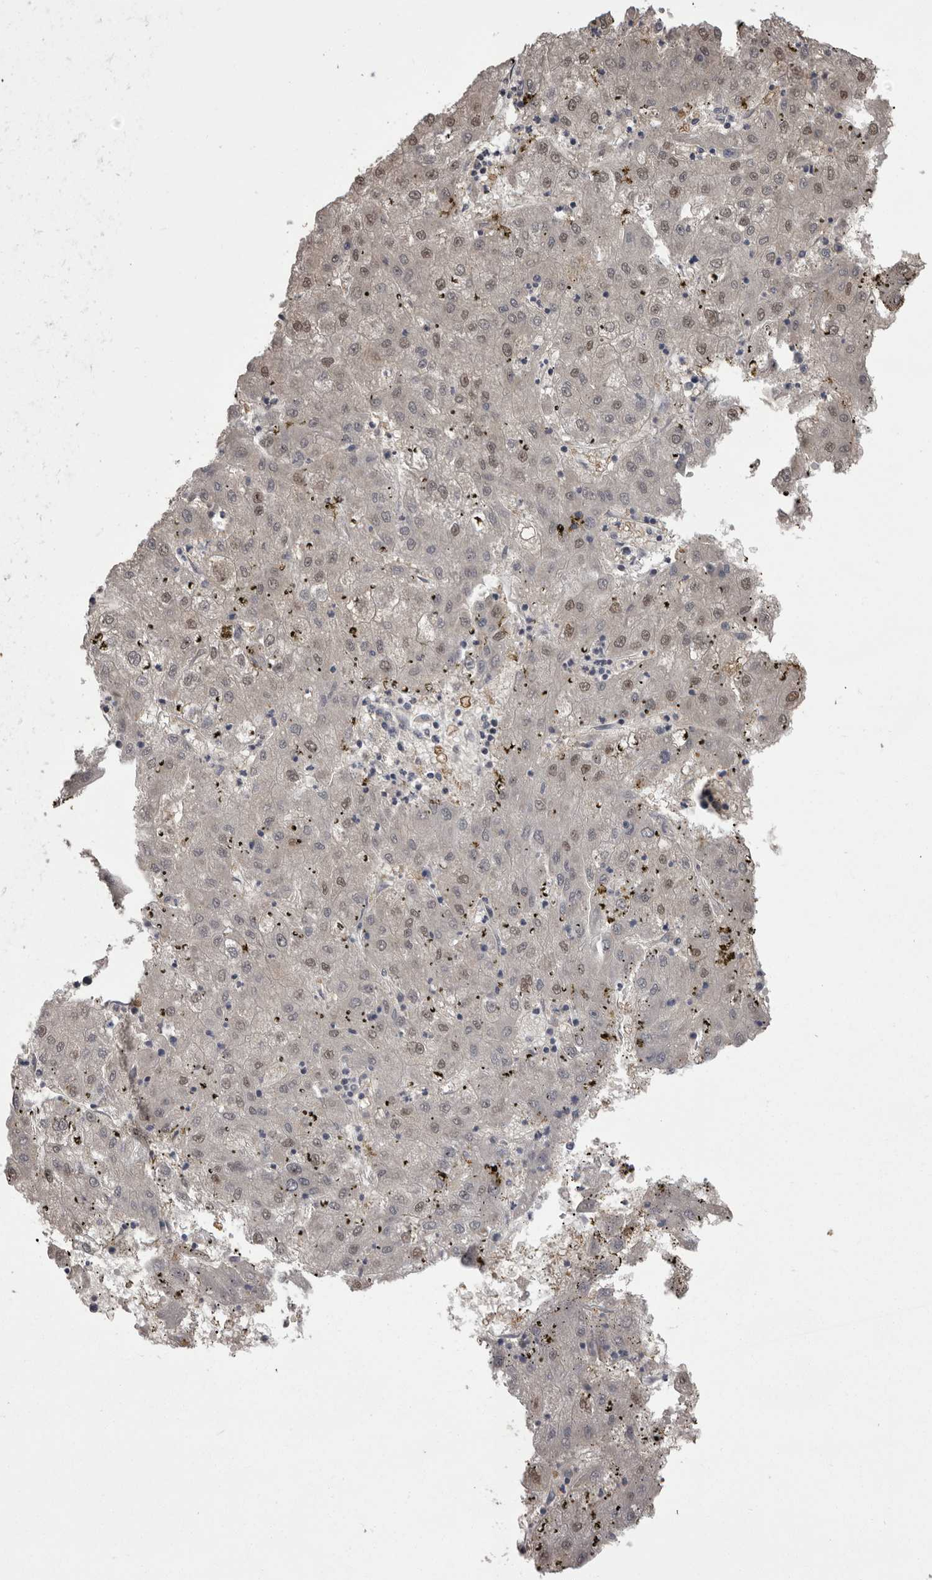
{"staining": {"intensity": "weak", "quantity": "25%-75%", "location": "nuclear"}, "tissue": "liver cancer", "cell_type": "Tumor cells", "image_type": "cancer", "snomed": [{"axis": "morphology", "description": "Carcinoma, Hepatocellular, NOS"}, {"axis": "topography", "description": "Liver"}], "caption": "Tumor cells display low levels of weak nuclear positivity in about 25%-75% of cells in human liver hepatocellular carcinoma.", "gene": "MDH1", "patient": {"sex": "male", "age": 72}}